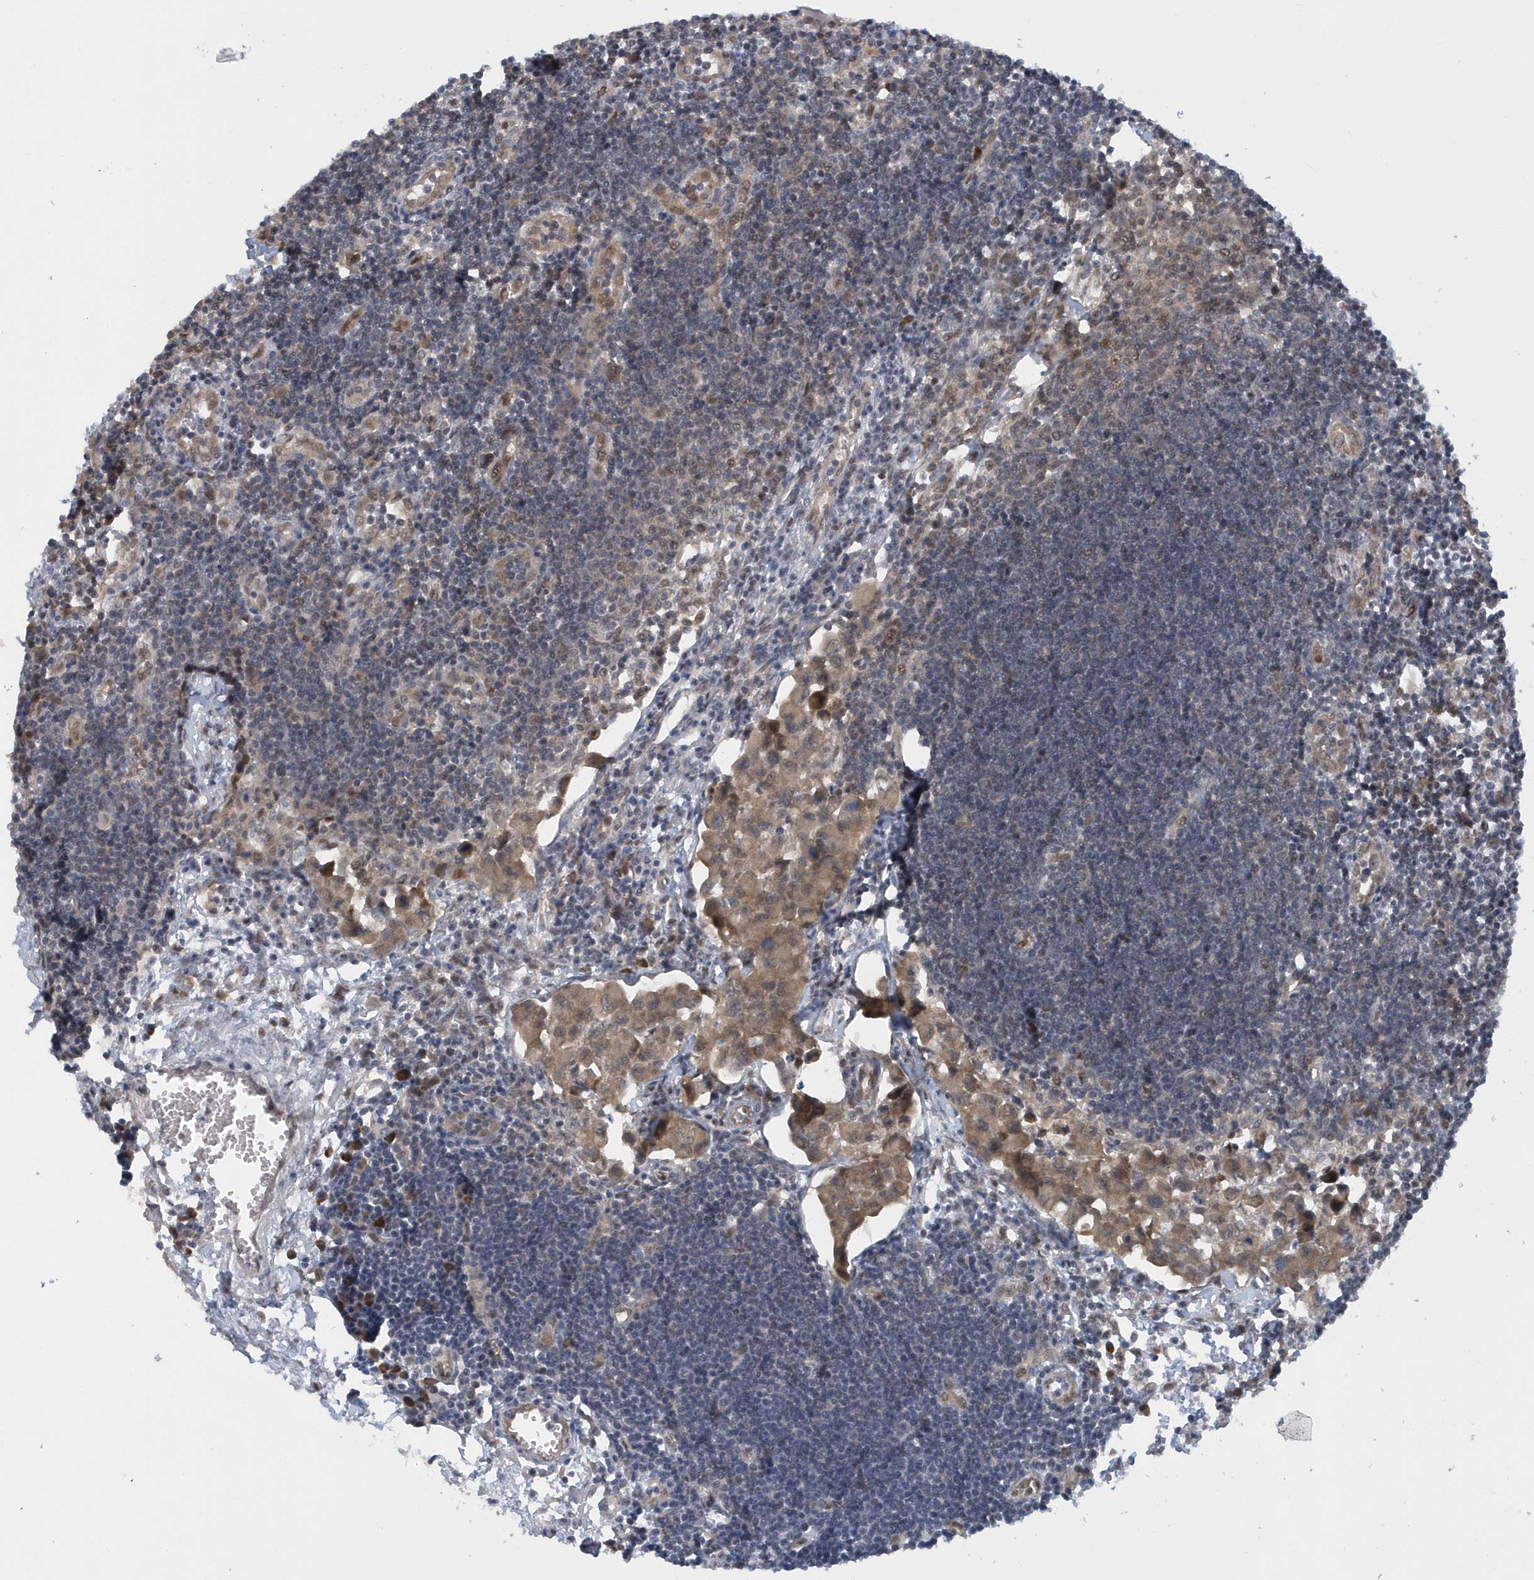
{"staining": {"intensity": "strong", "quantity": ">75%", "location": "cytoplasmic/membranous"}, "tissue": "lymph node", "cell_type": "Germinal center cells", "image_type": "normal", "snomed": [{"axis": "morphology", "description": "Normal tissue, NOS"}, {"axis": "morphology", "description": "Malignant melanoma, Metastatic site"}, {"axis": "topography", "description": "Lymph node"}], "caption": "This photomicrograph exhibits immunohistochemistry staining of normal human lymph node, with high strong cytoplasmic/membranous staining in approximately >75% of germinal center cells.", "gene": "ATG4A", "patient": {"sex": "male", "age": 41}}